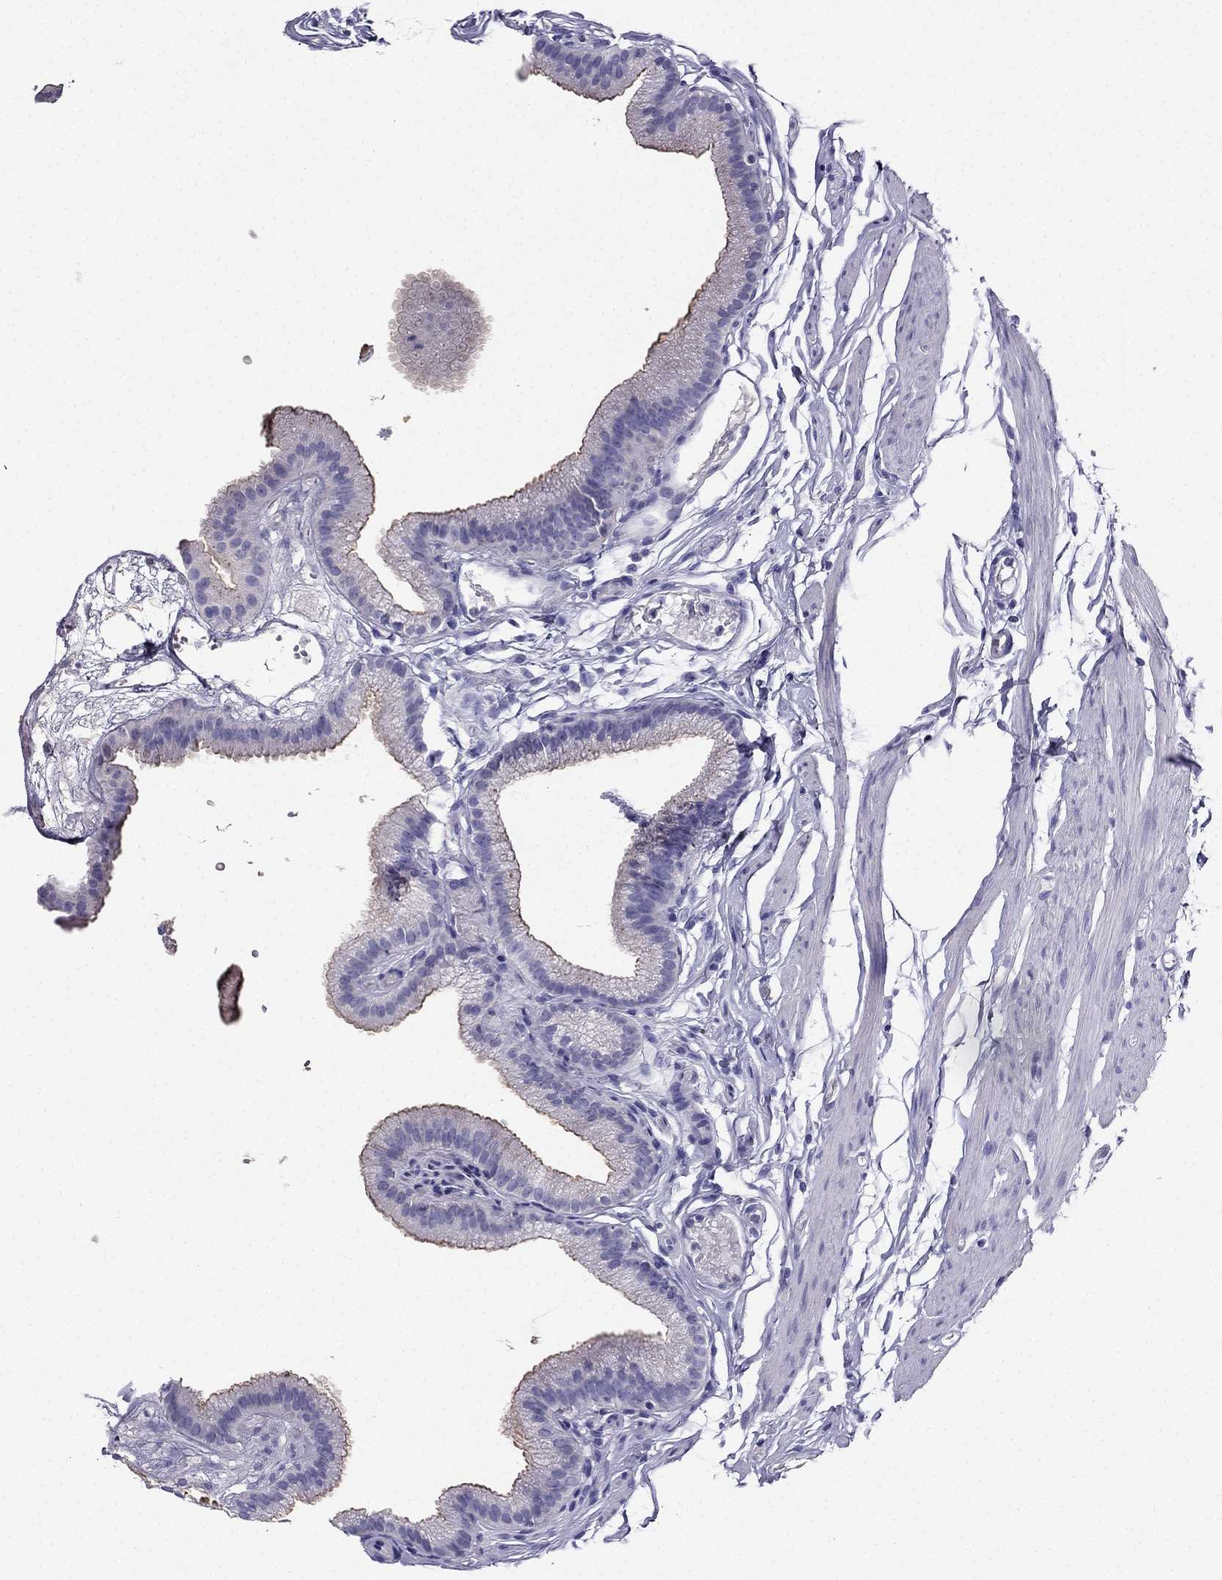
{"staining": {"intensity": "weak", "quantity": ">75%", "location": "cytoplasmic/membranous"}, "tissue": "gallbladder", "cell_type": "Glandular cells", "image_type": "normal", "snomed": [{"axis": "morphology", "description": "Normal tissue, NOS"}, {"axis": "topography", "description": "Gallbladder"}], "caption": "Immunohistochemistry (IHC) of normal gallbladder reveals low levels of weak cytoplasmic/membranous positivity in approximately >75% of glandular cells.", "gene": "PTH", "patient": {"sex": "female", "age": 45}}